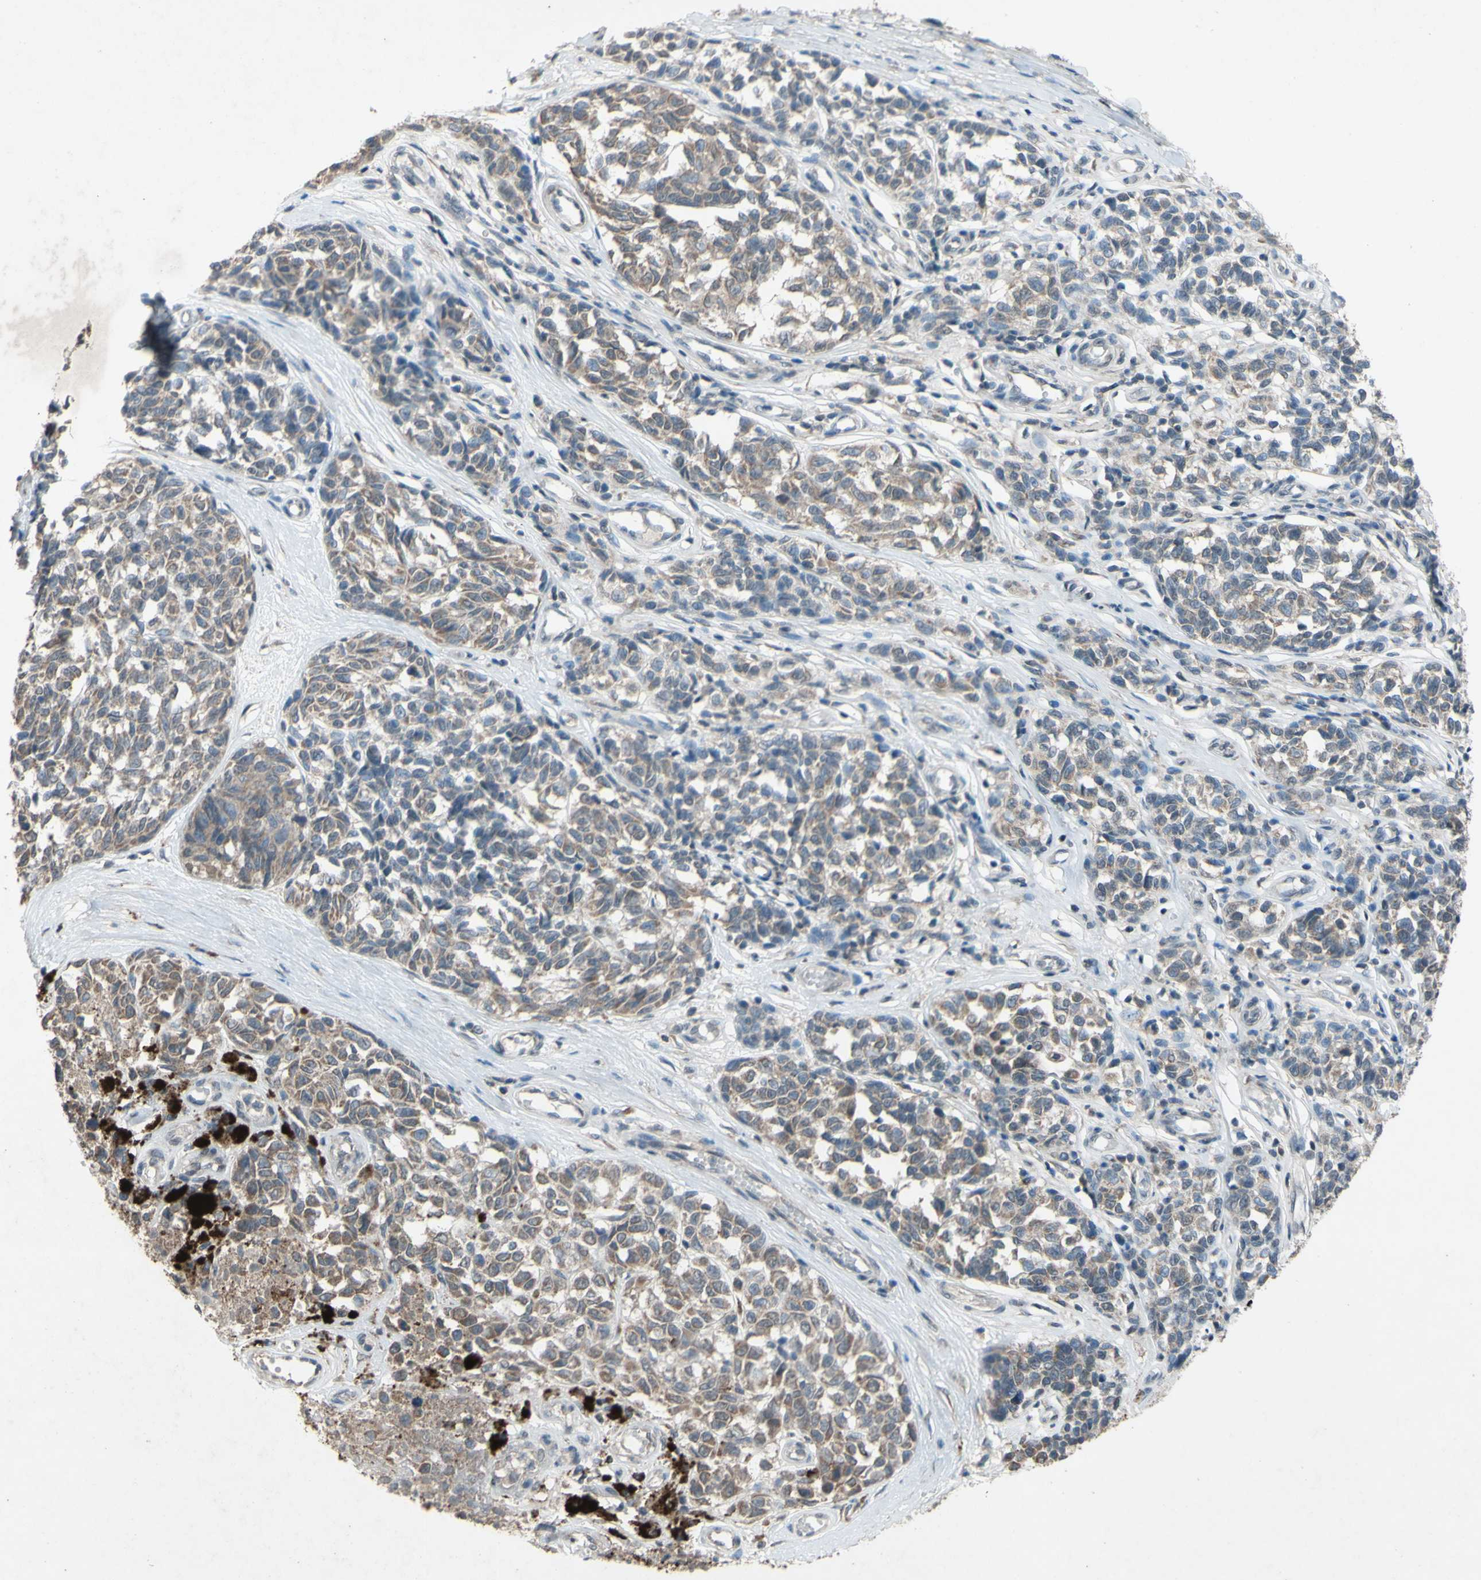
{"staining": {"intensity": "weak", "quantity": ">75%", "location": "cytoplasmic/membranous"}, "tissue": "melanoma", "cell_type": "Tumor cells", "image_type": "cancer", "snomed": [{"axis": "morphology", "description": "Malignant melanoma, NOS"}, {"axis": "topography", "description": "Skin"}], "caption": "An IHC image of tumor tissue is shown. Protein staining in brown shows weak cytoplasmic/membranous positivity in malignant melanoma within tumor cells. (DAB IHC, brown staining for protein, blue staining for nuclei).", "gene": "CDCP1", "patient": {"sex": "female", "age": 64}}